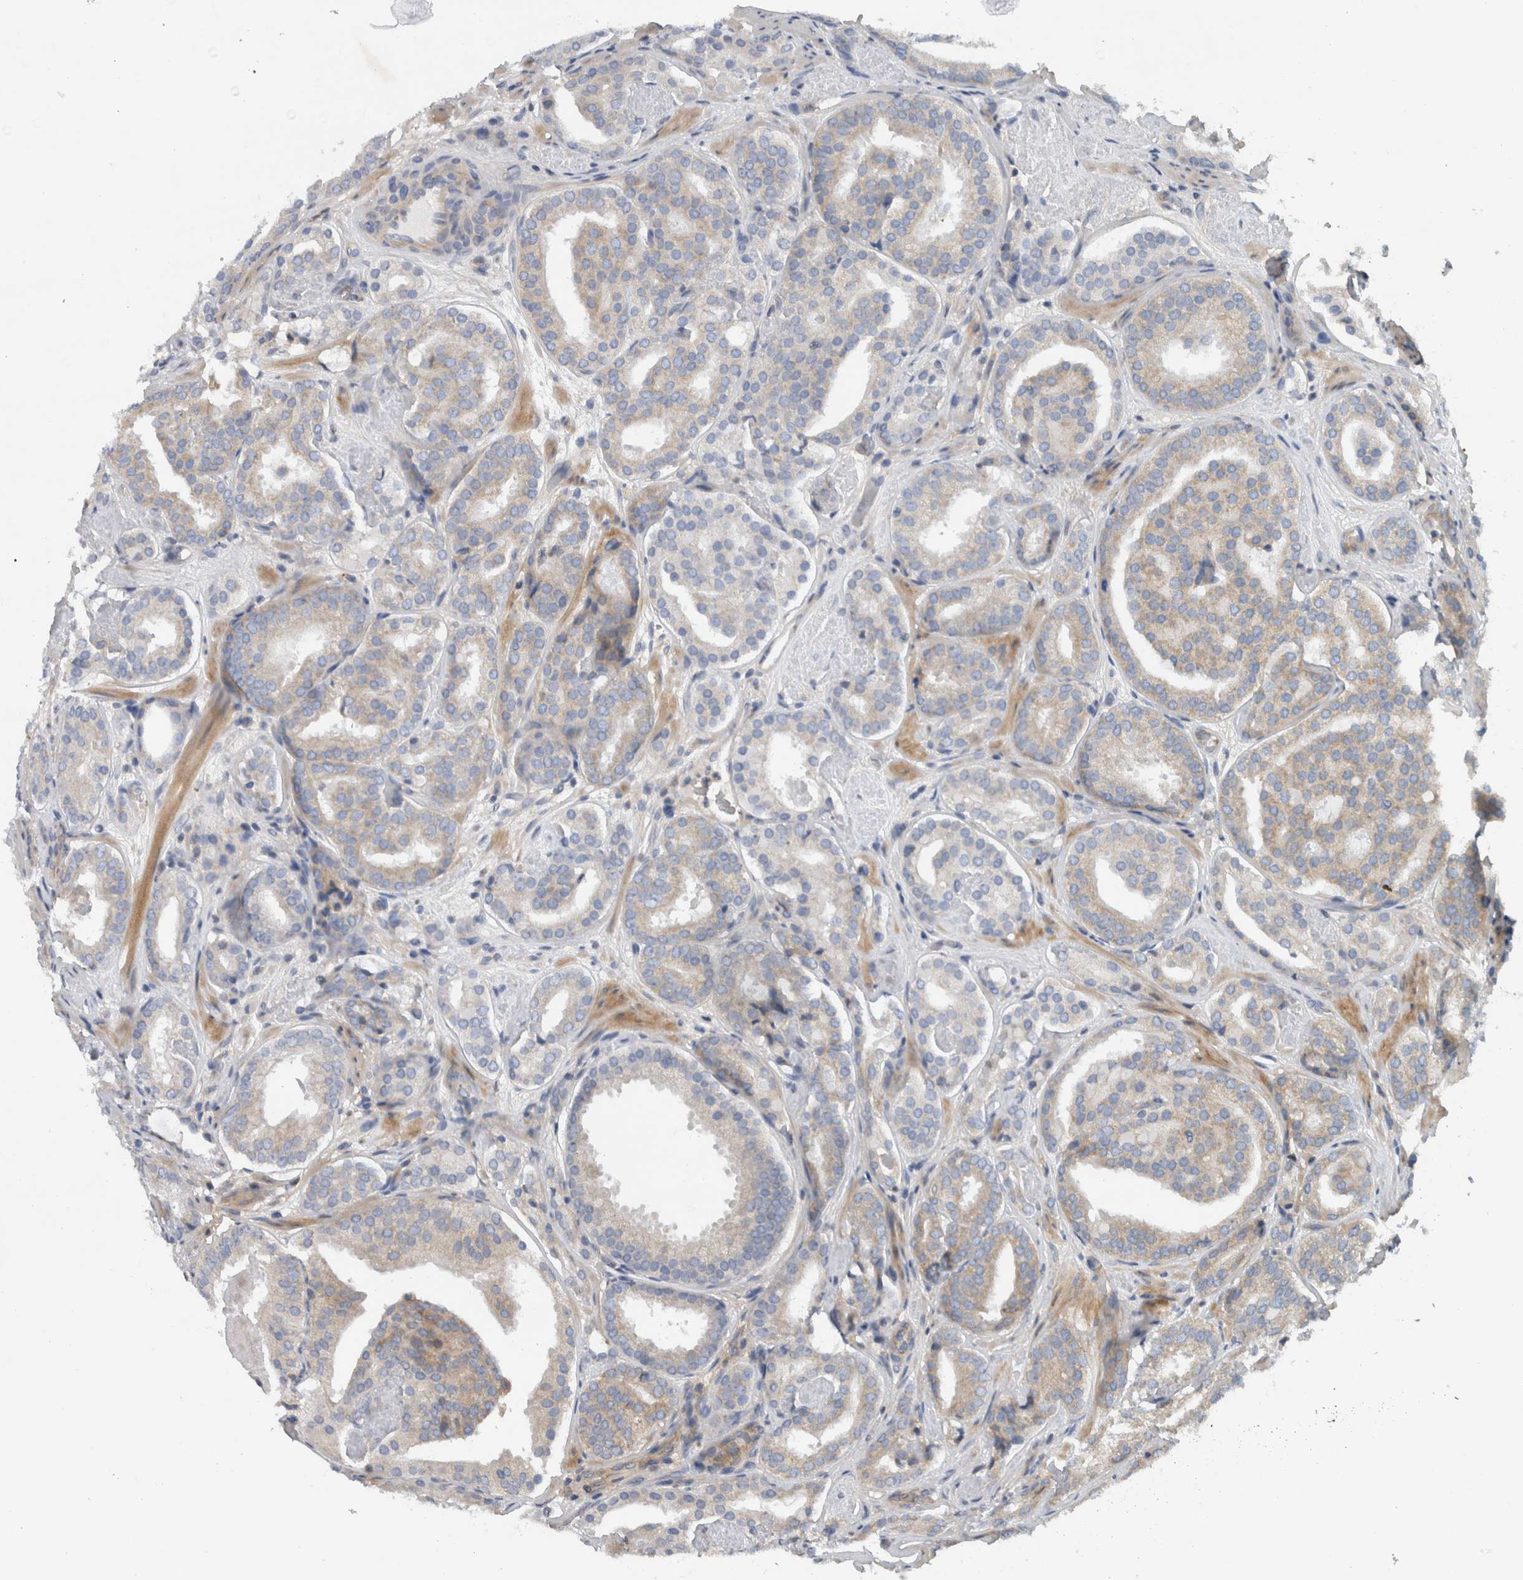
{"staining": {"intensity": "weak", "quantity": "<25%", "location": "cytoplasmic/membranous"}, "tissue": "prostate cancer", "cell_type": "Tumor cells", "image_type": "cancer", "snomed": [{"axis": "morphology", "description": "Adenocarcinoma, Low grade"}, {"axis": "topography", "description": "Prostate"}], "caption": "The immunohistochemistry micrograph has no significant staining in tumor cells of prostate adenocarcinoma (low-grade) tissue.", "gene": "SCARA5", "patient": {"sex": "male", "age": 69}}